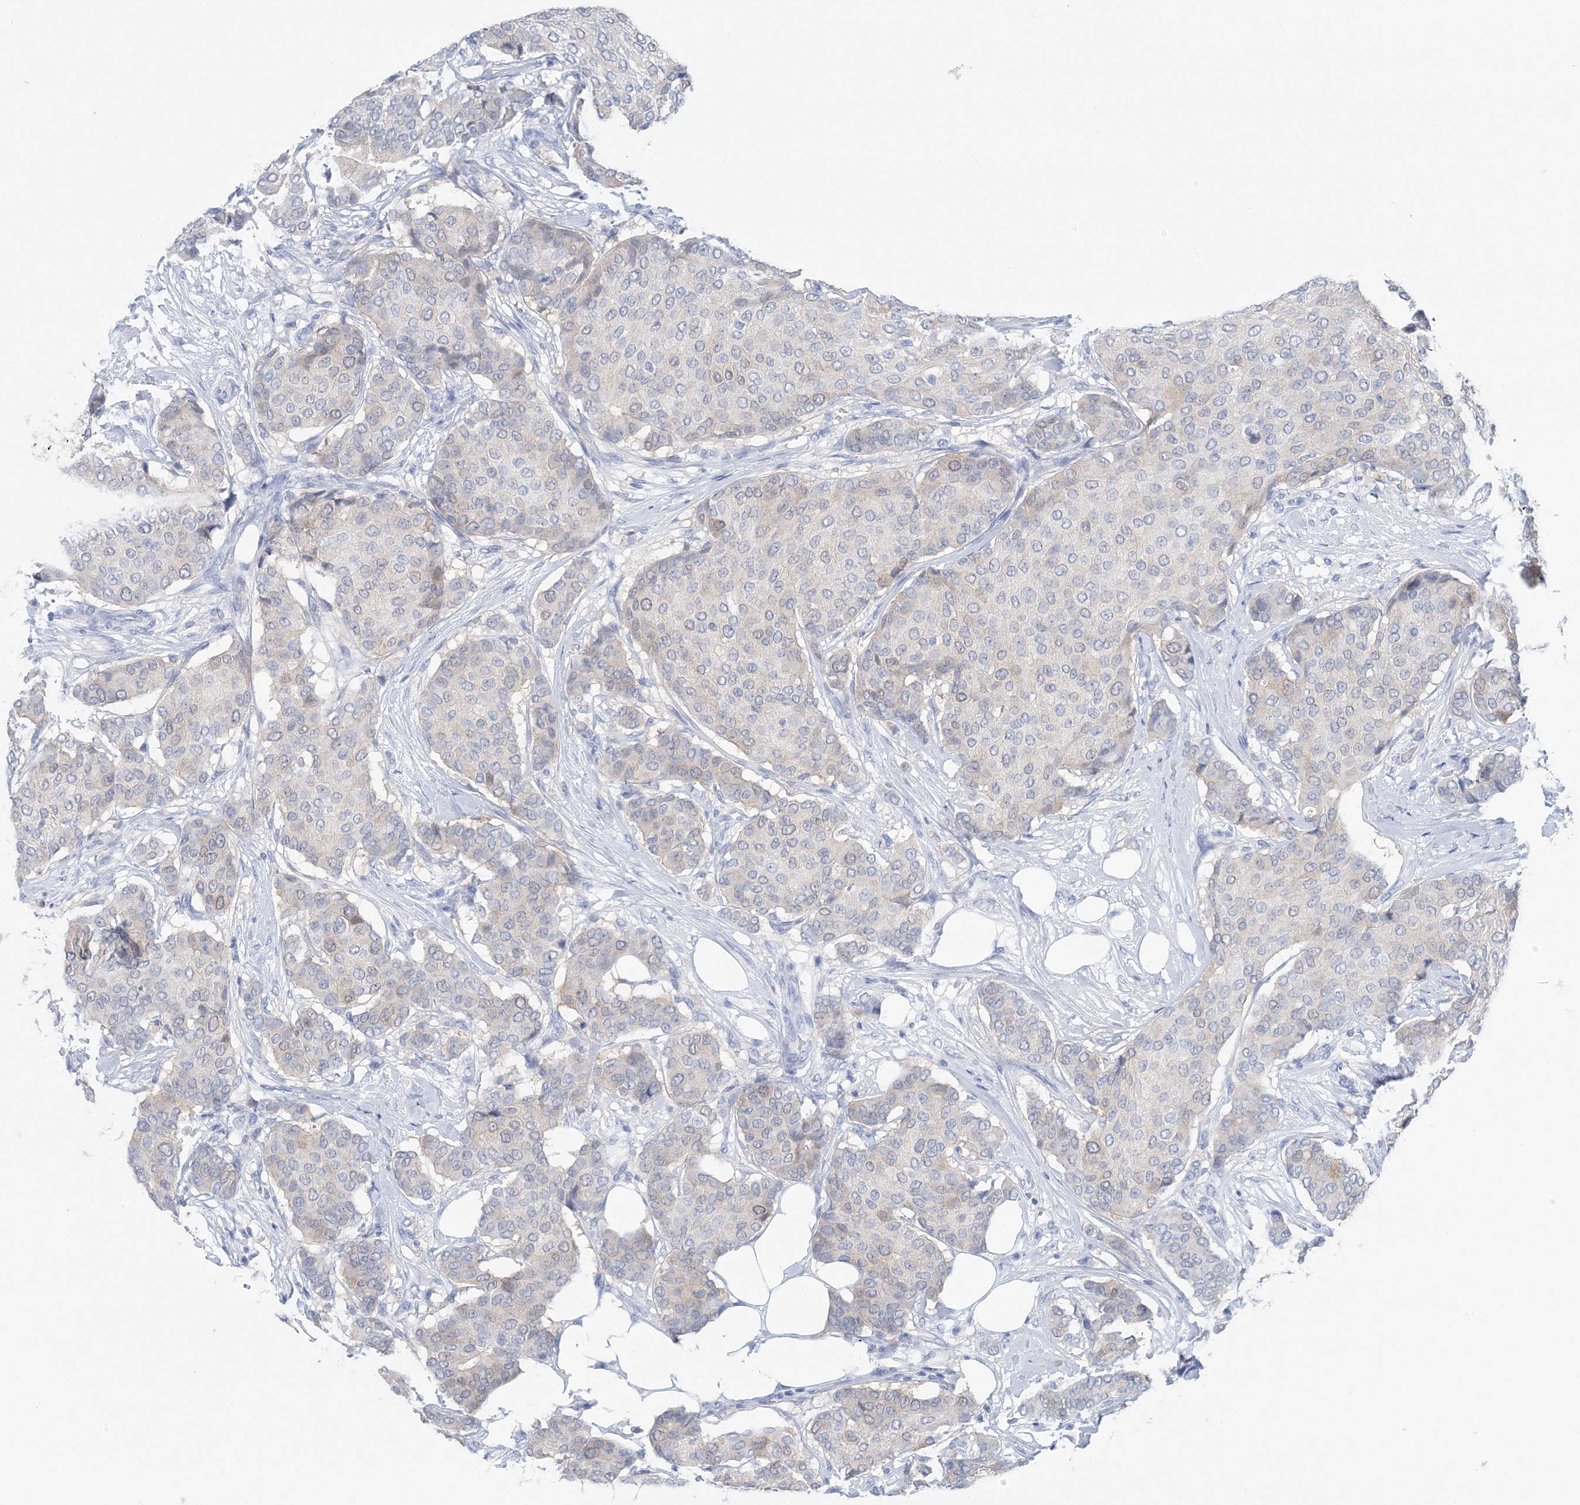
{"staining": {"intensity": "negative", "quantity": "none", "location": "none"}, "tissue": "breast cancer", "cell_type": "Tumor cells", "image_type": "cancer", "snomed": [{"axis": "morphology", "description": "Duct carcinoma"}, {"axis": "topography", "description": "Breast"}], "caption": "Tumor cells are negative for brown protein staining in intraductal carcinoma (breast). Brightfield microscopy of immunohistochemistry stained with DAB (3,3'-diaminobenzidine) (brown) and hematoxylin (blue), captured at high magnification.", "gene": "SH3YL1", "patient": {"sex": "female", "age": 75}}